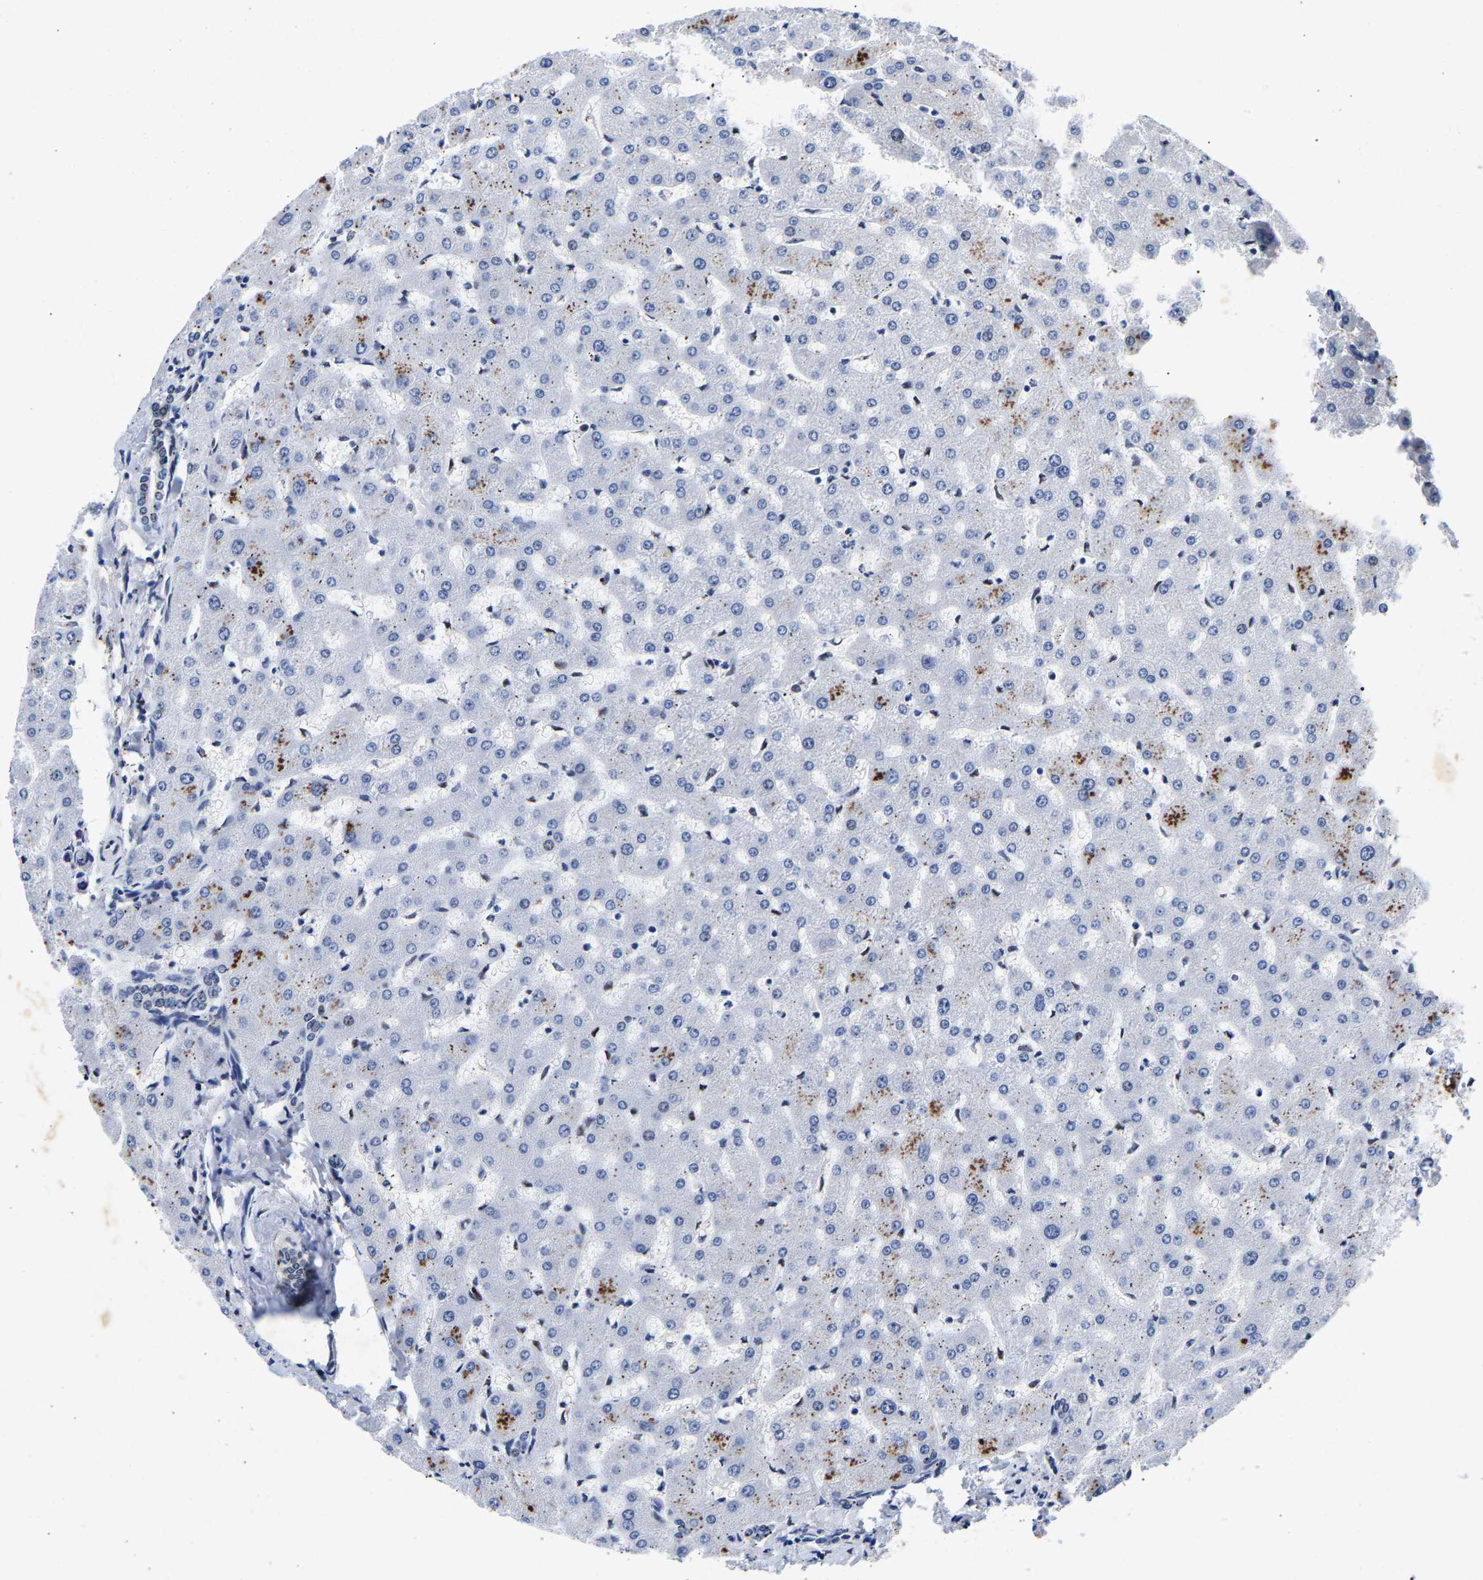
{"staining": {"intensity": "negative", "quantity": "none", "location": "none"}, "tissue": "liver", "cell_type": "Cholangiocytes", "image_type": "normal", "snomed": [{"axis": "morphology", "description": "Normal tissue, NOS"}, {"axis": "topography", "description": "Liver"}], "caption": "Immunohistochemistry (IHC) of unremarkable liver reveals no staining in cholangiocytes.", "gene": "CCDC6", "patient": {"sex": "female", "age": 63}}